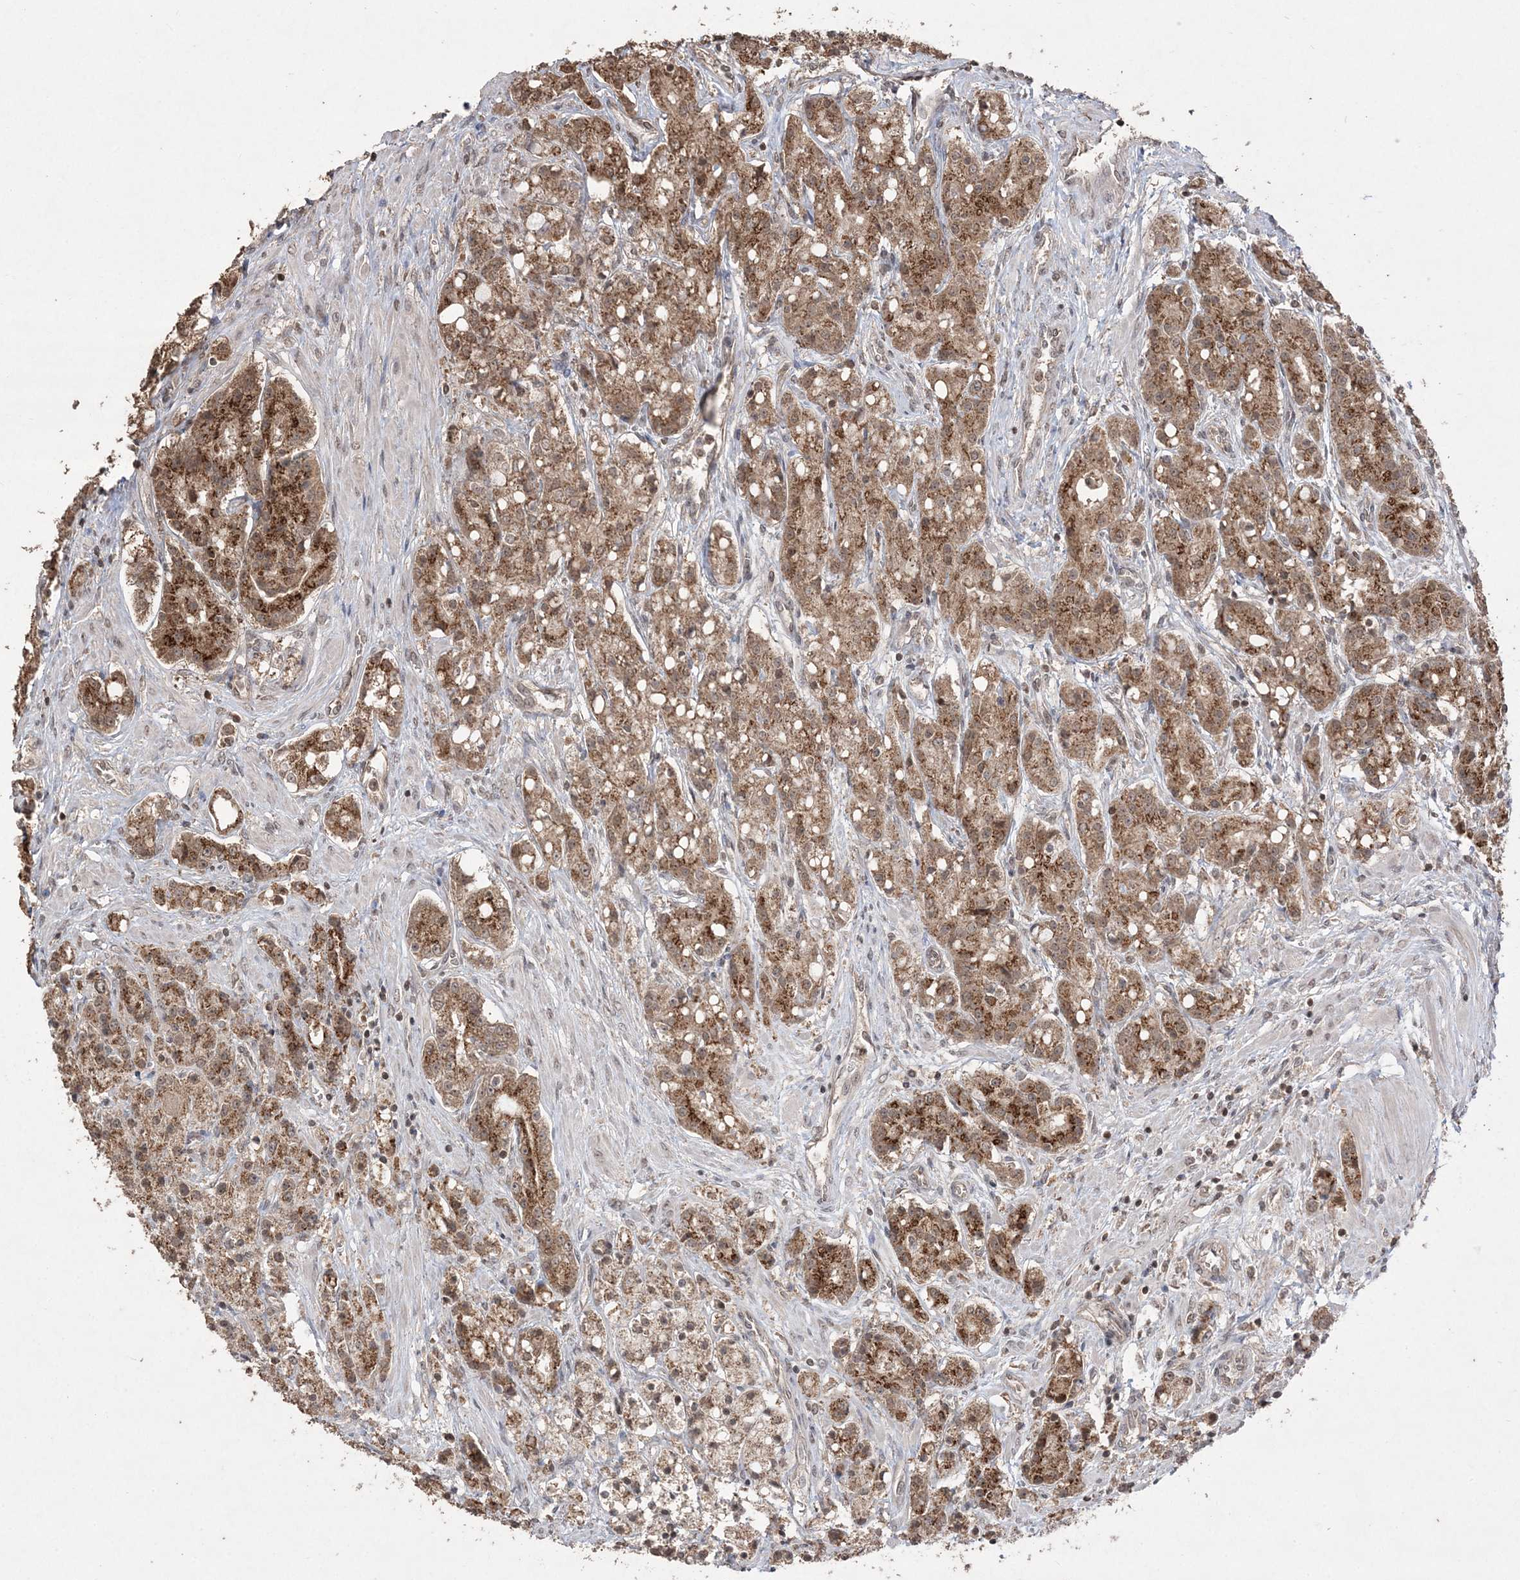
{"staining": {"intensity": "moderate", "quantity": ">75%", "location": "cytoplasmic/membranous"}, "tissue": "prostate cancer", "cell_type": "Tumor cells", "image_type": "cancer", "snomed": [{"axis": "morphology", "description": "Adenocarcinoma, High grade"}, {"axis": "topography", "description": "Prostate"}], "caption": "Tumor cells show moderate cytoplasmic/membranous expression in about >75% of cells in high-grade adenocarcinoma (prostate).", "gene": "EHHADH", "patient": {"sex": "male", "age": 60}}